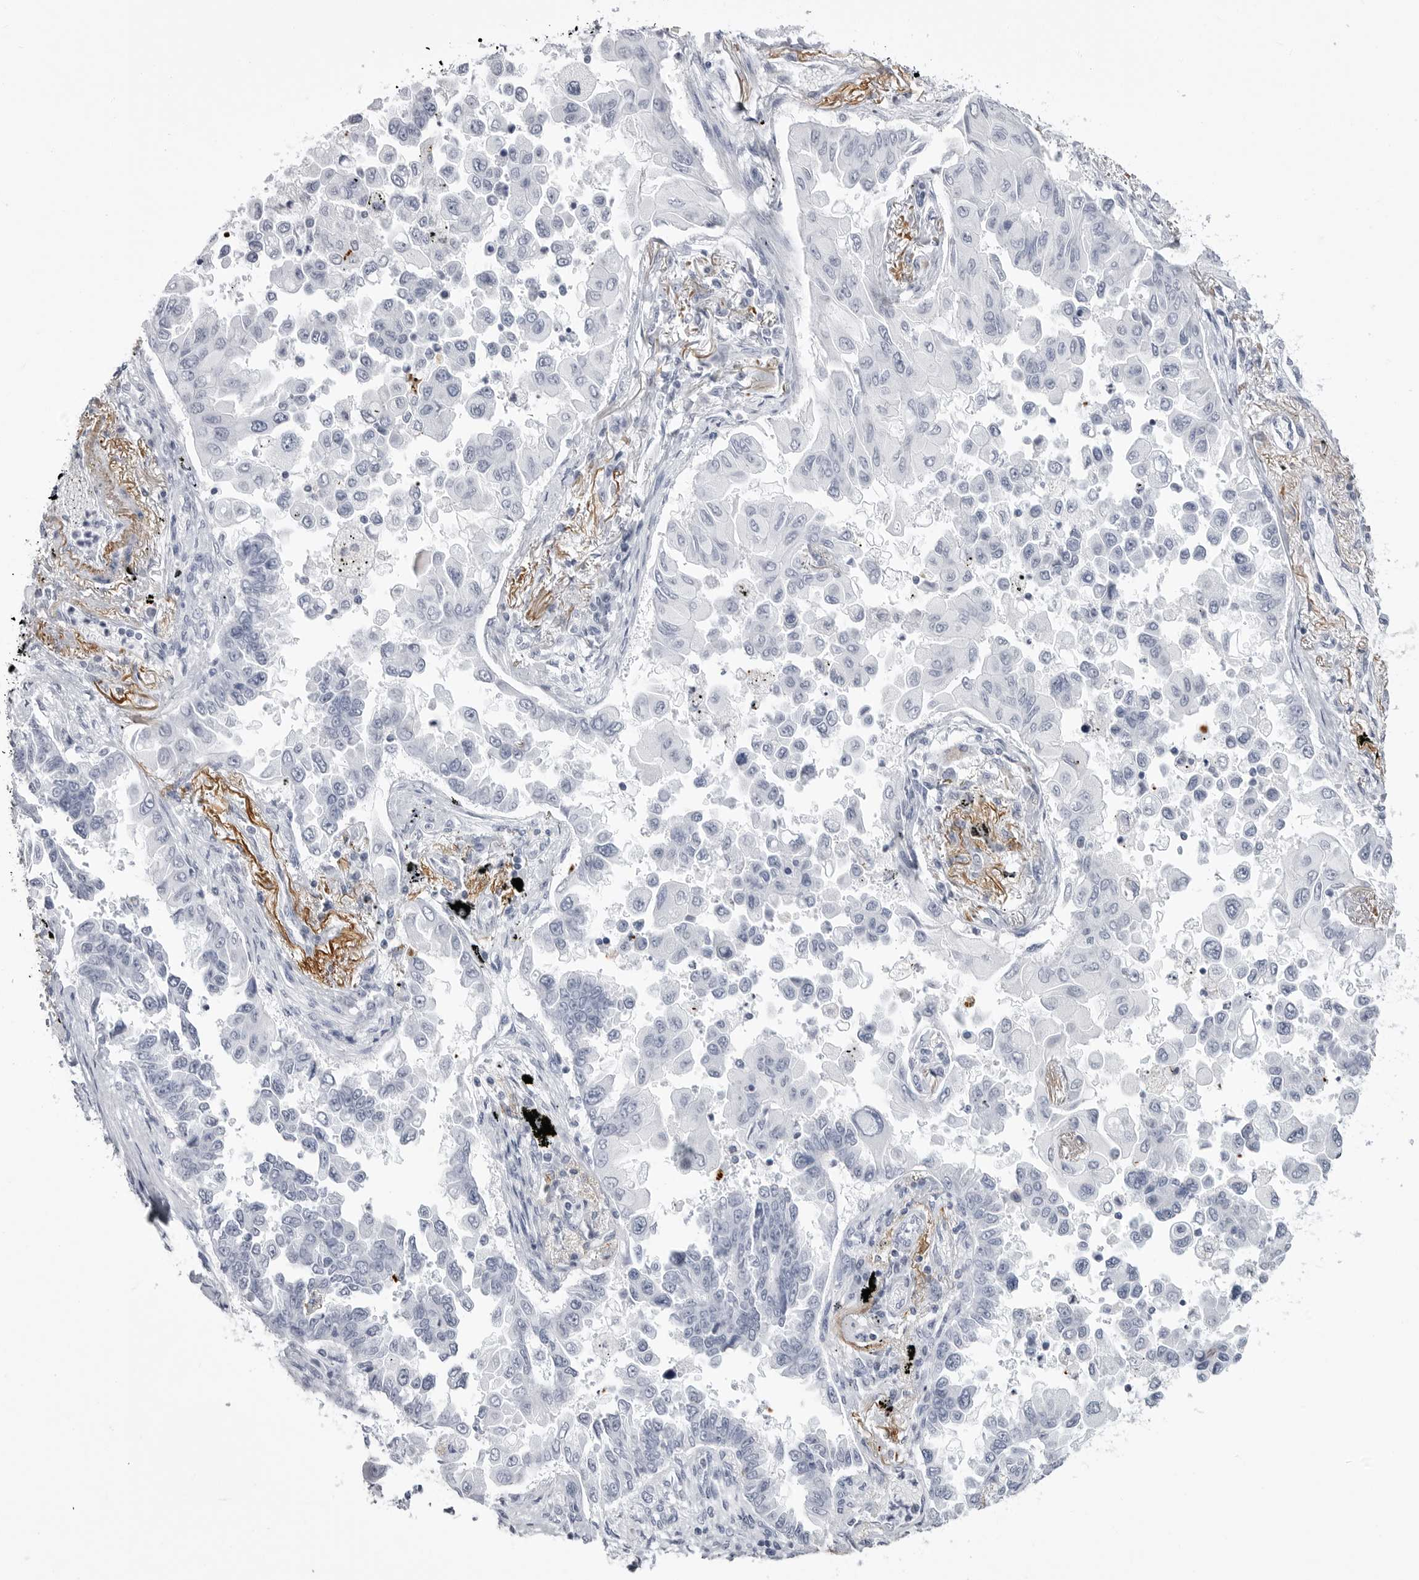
{"staining": {"intensity": "negative", "quantity": "none", "location": "none"}, "tissue": "lung cancer", "cell_type": "Tumor cells", "image_type": "cancer", "snomed": [{"axis": "morphology", "description": "Adenocarcinoma, NOS"}, {"axis": "topography", "description": "Lung"}], "caption": "Lung cancer was stained to show a protein in brown. There is no significant staining in tumor cells.", "gene": "COL26A1", "patient": {"sex": "female", "age": 67}}